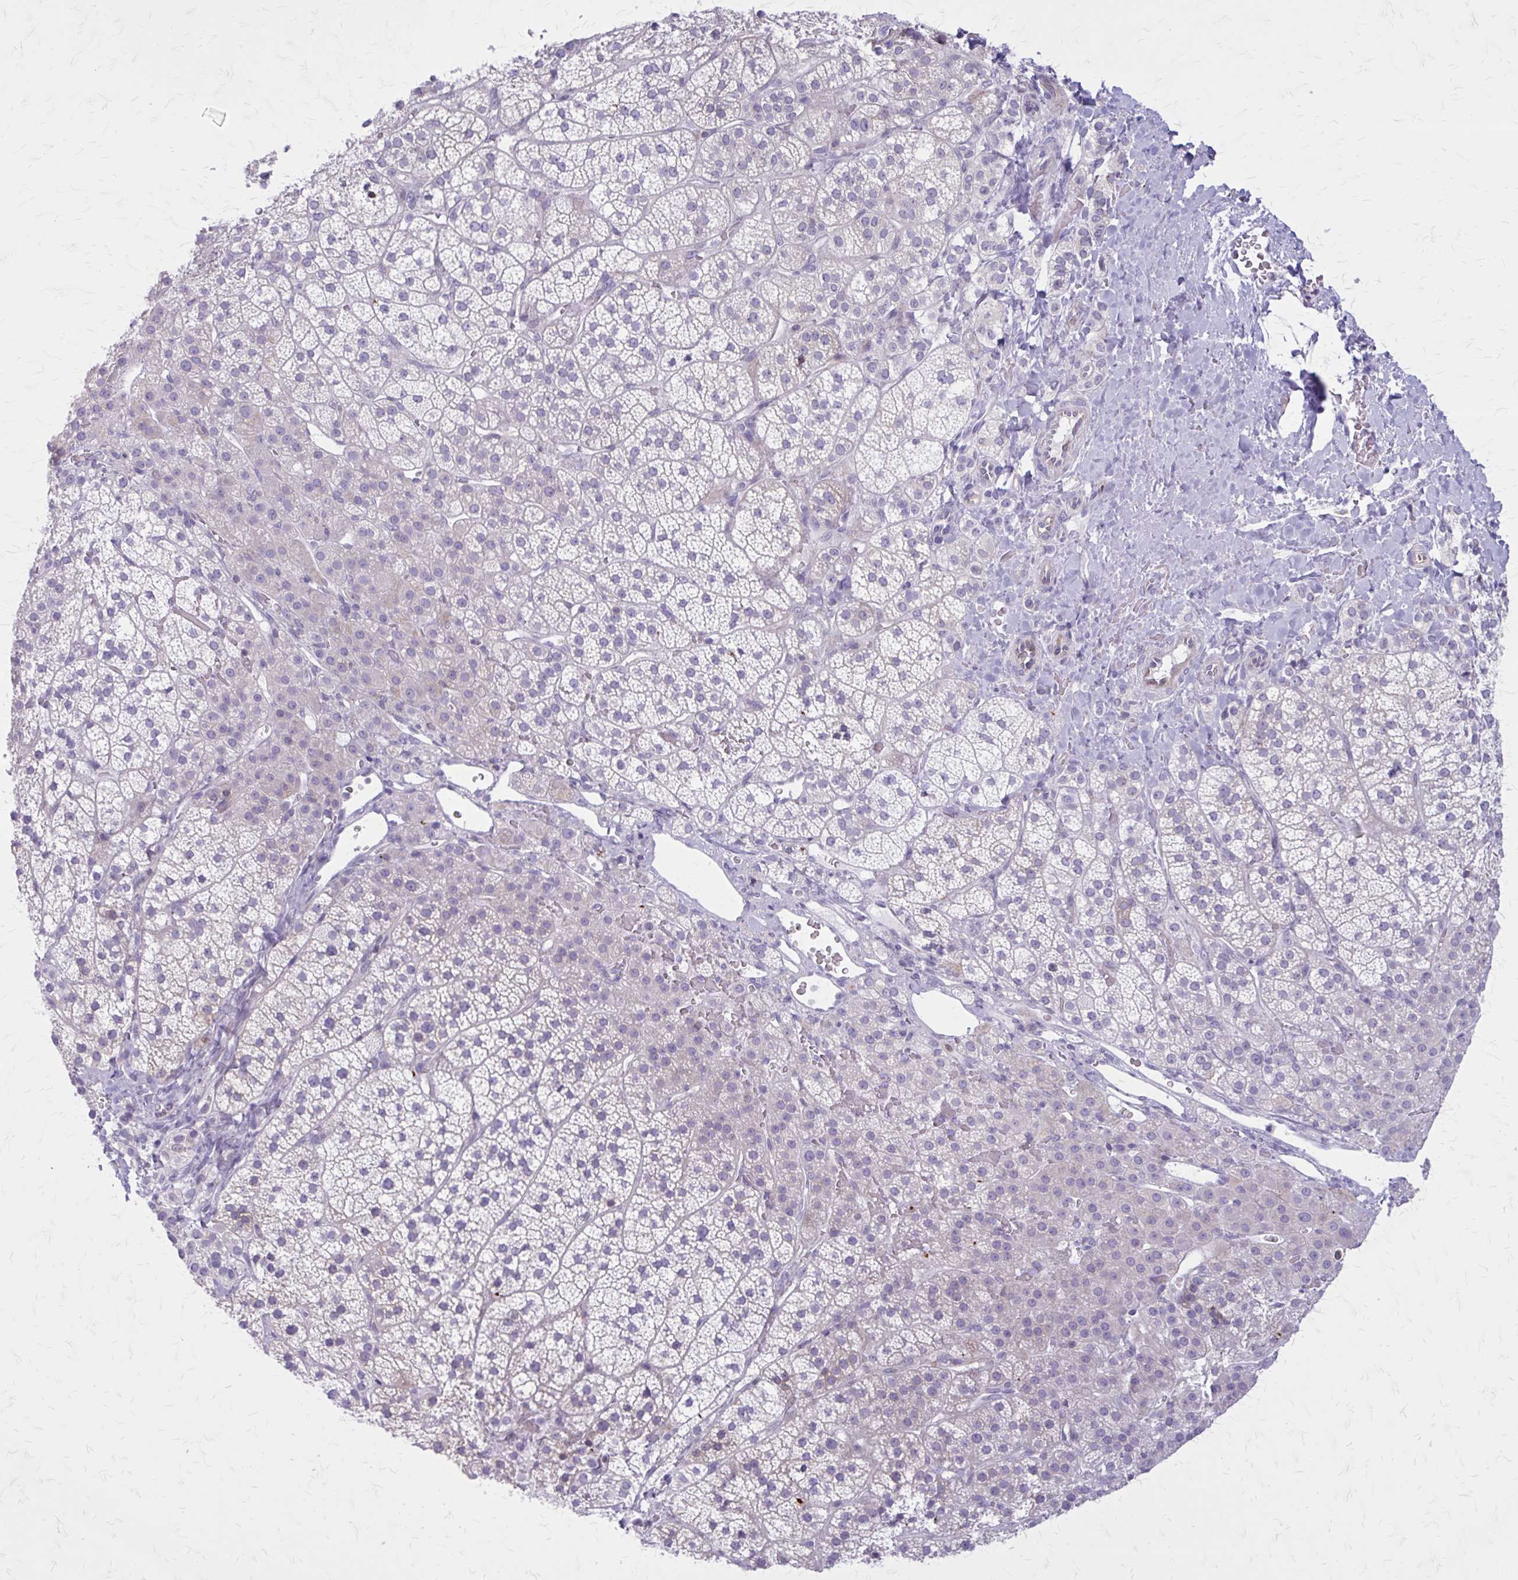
{"staining": {"intensity": "negative", "quantity": "none", "location": "none"}, "tissue": "adrenal gland", "cell_type": "Glandular cells", "image_type": "normal", "snomed": [{"axis": "morphology", "description": "Normal tissue, NOS"}, {"axis": "topography", "description": "Adrenal gland"}], "caption": "This is an IHC micrograph of benign adrenal gland. There is no positivity in glandular cells.", "gene": "PITPNM1", "patient": {"sex": "female", "age": 60}}